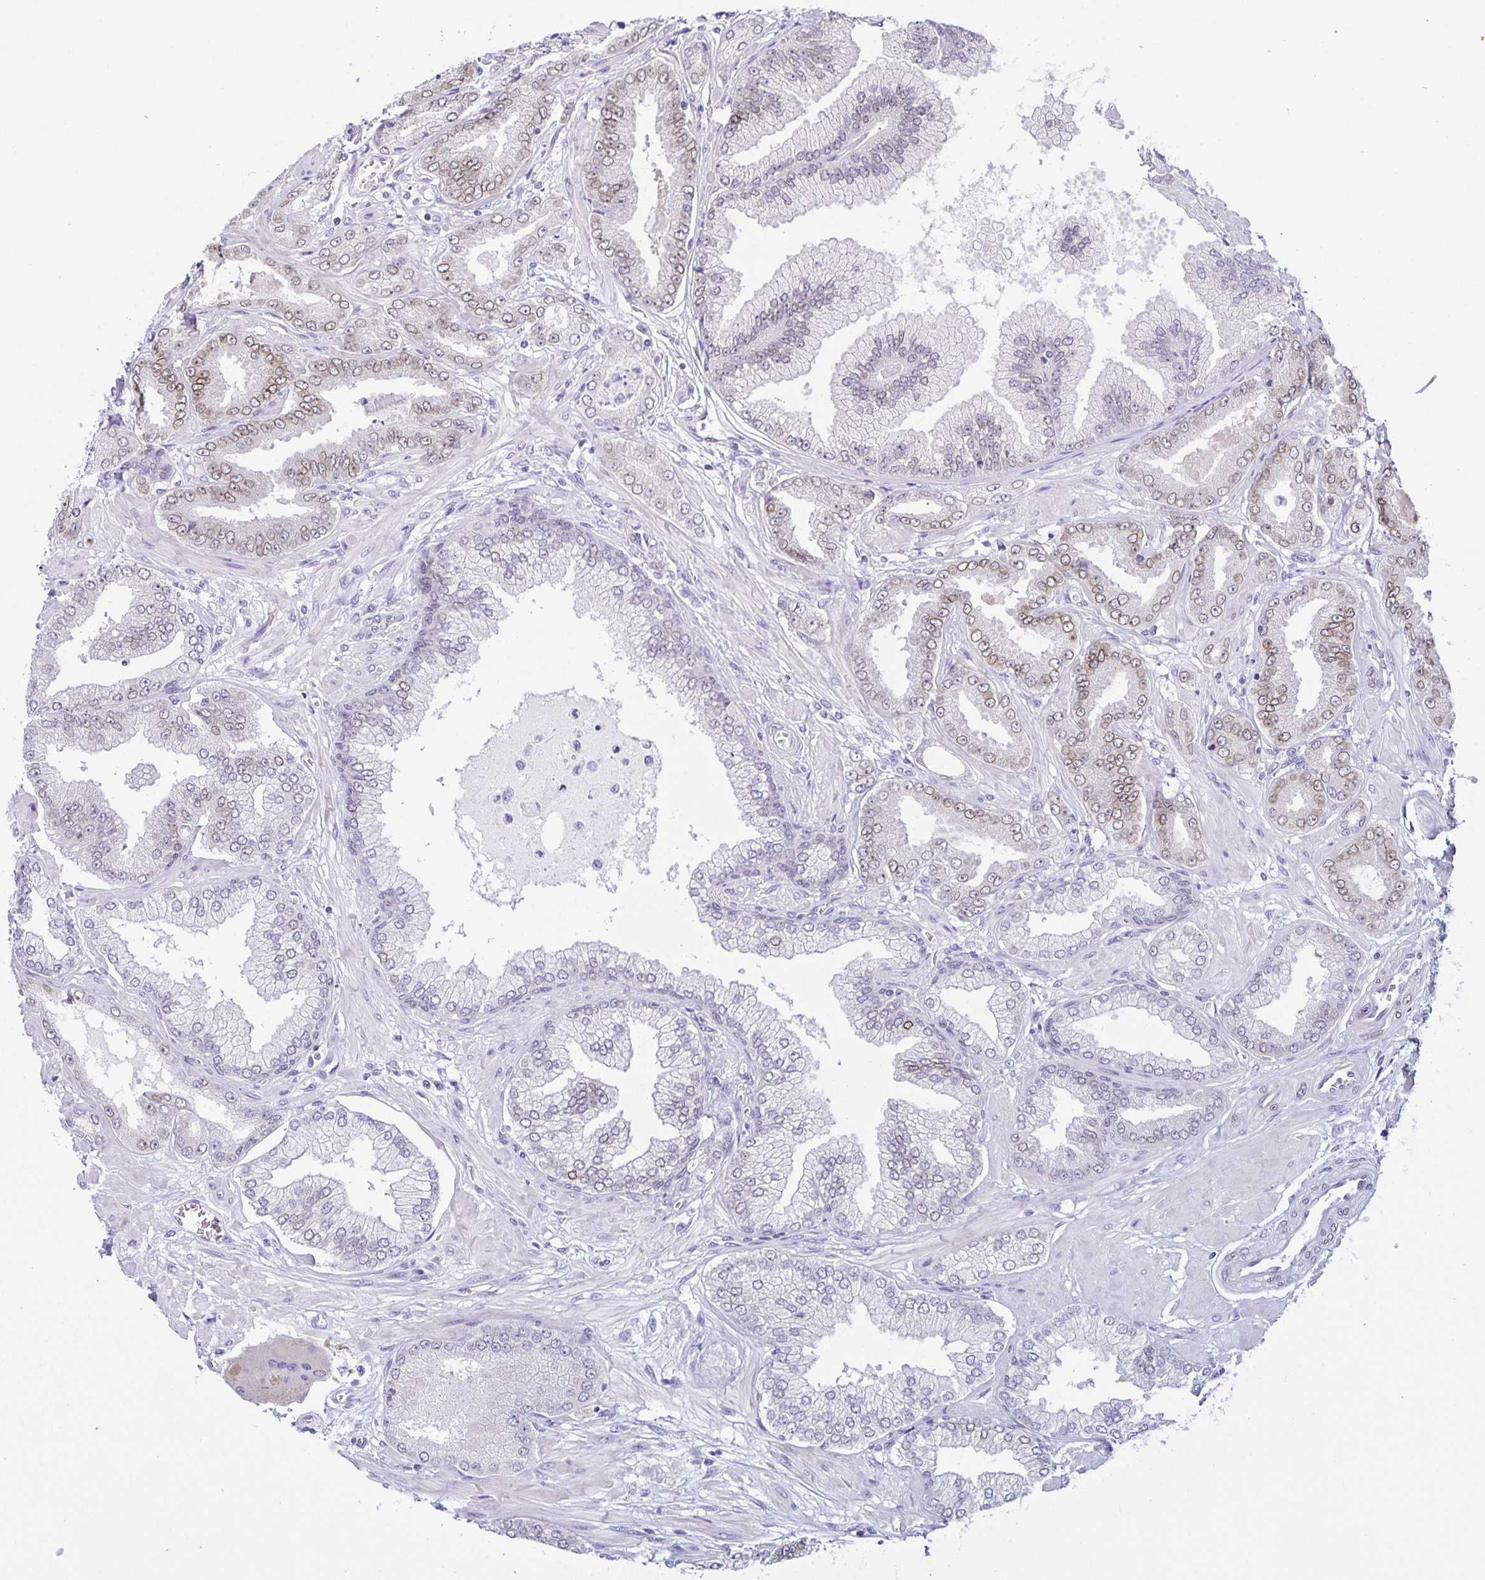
{"staining": {"intensity": "weak", "quantity": "25%-75%", "location": "cytoplasmic/membranous,nuclear"}, "tissue": "prostate cancer", "cell_type": "Tumor cells", "image_type": "cancer", "snomed": [{"axis": "morphology", "description": "Adenocarcinoma, Low grade"}, {"axis": "topography", "description": "Prostate"}], "caption": "Human adenocarcinoma (low-grade) (prostate) stained for a protein (brown) shows weak cytoplasmic/membranous and nuclear positive positivity in approximately 25%-75% of tumor cells.", "gene": "SYNE2", "patient": {"sex": "male", "age": 55}}